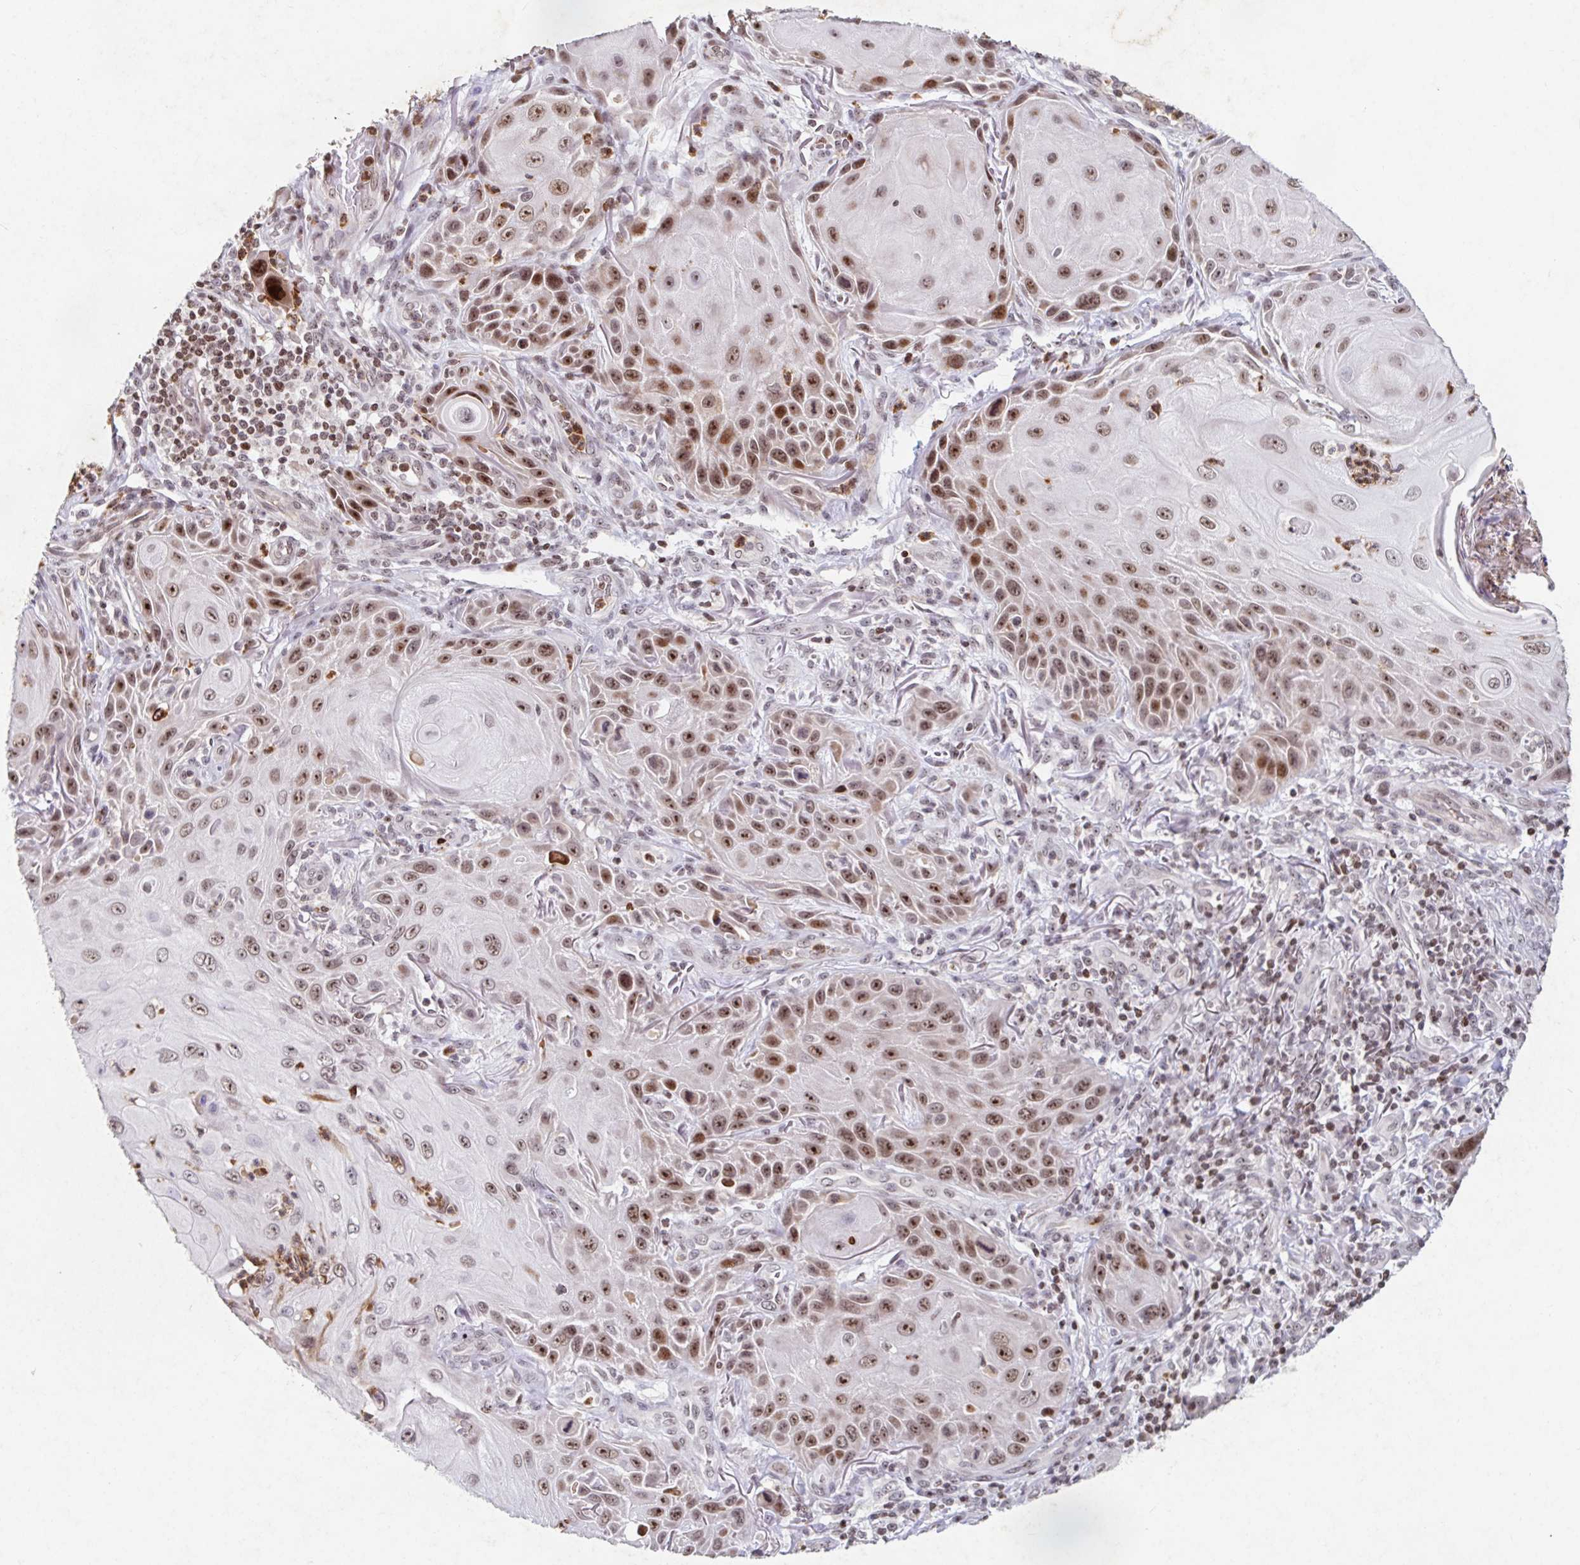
{"staining": {"intensity": "moderate", "quantity": ">75%", "location": "nuclear"}, "tissue": "skin cancer", "cell_type": "Tumor cells", "image_type": "cancer", "snomed": [{"axis": "morphology", "description": "Squamous cell carcinoma, NOS"}, {"axis": "topography", "description": "Skin"}], "caption": "Immunohistochemistry (DAB (3,3'-diaminobenzidine)) staining of human skin cancer reveals moderate nuclear protein staining in approximately >75% of tumor cells.", "gene": "C19orf53", "patient": {"sex": "female", "age": 94}}